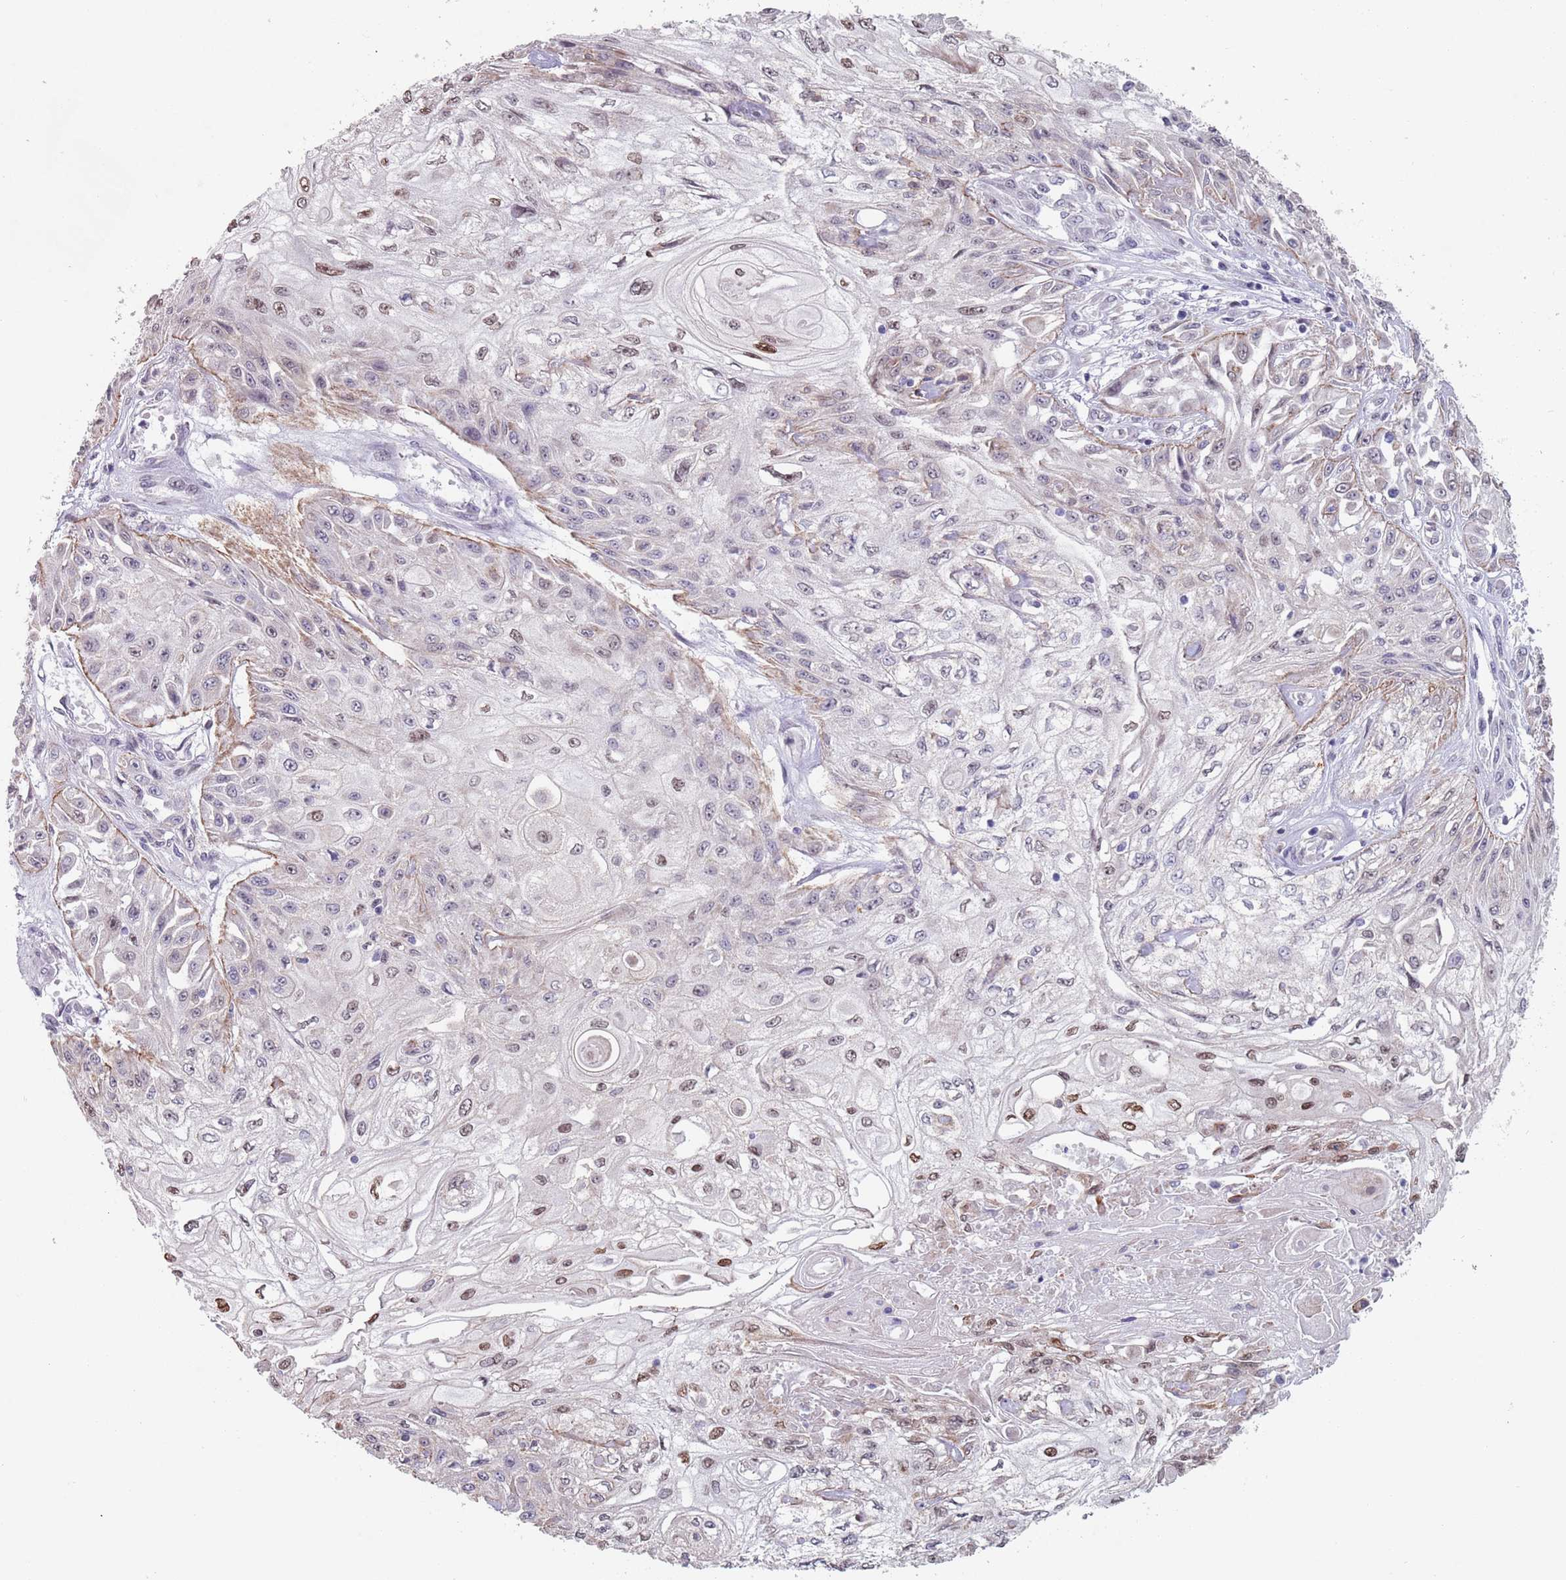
{"staining": {"intensity": "moderate", "quantity": "<25%", "location": "nuclear"}, "tissue": "skin cancer", "cell_type": "Tumor cells", "image_type": "cancer", "snomed": [{"axis": "morphology", "description": "Squamous cell carcinoma, NOS"}, {"axis": "morphology", "description": "Squamous cell carcinoma, metastatic, NOS"}, {"axis": "topography", "description": "Skin"}, {"axis": "topography", "description": "Lymph node"}], "caption": "This histopathology image displays IHC staining of human skin metastatic squamous cell carcinoma, with low moderate nuclear positivity in approximately <25% of tumor cells.", "gene": "MFSD12", "patient": {"sex": "male", "age": 75}}